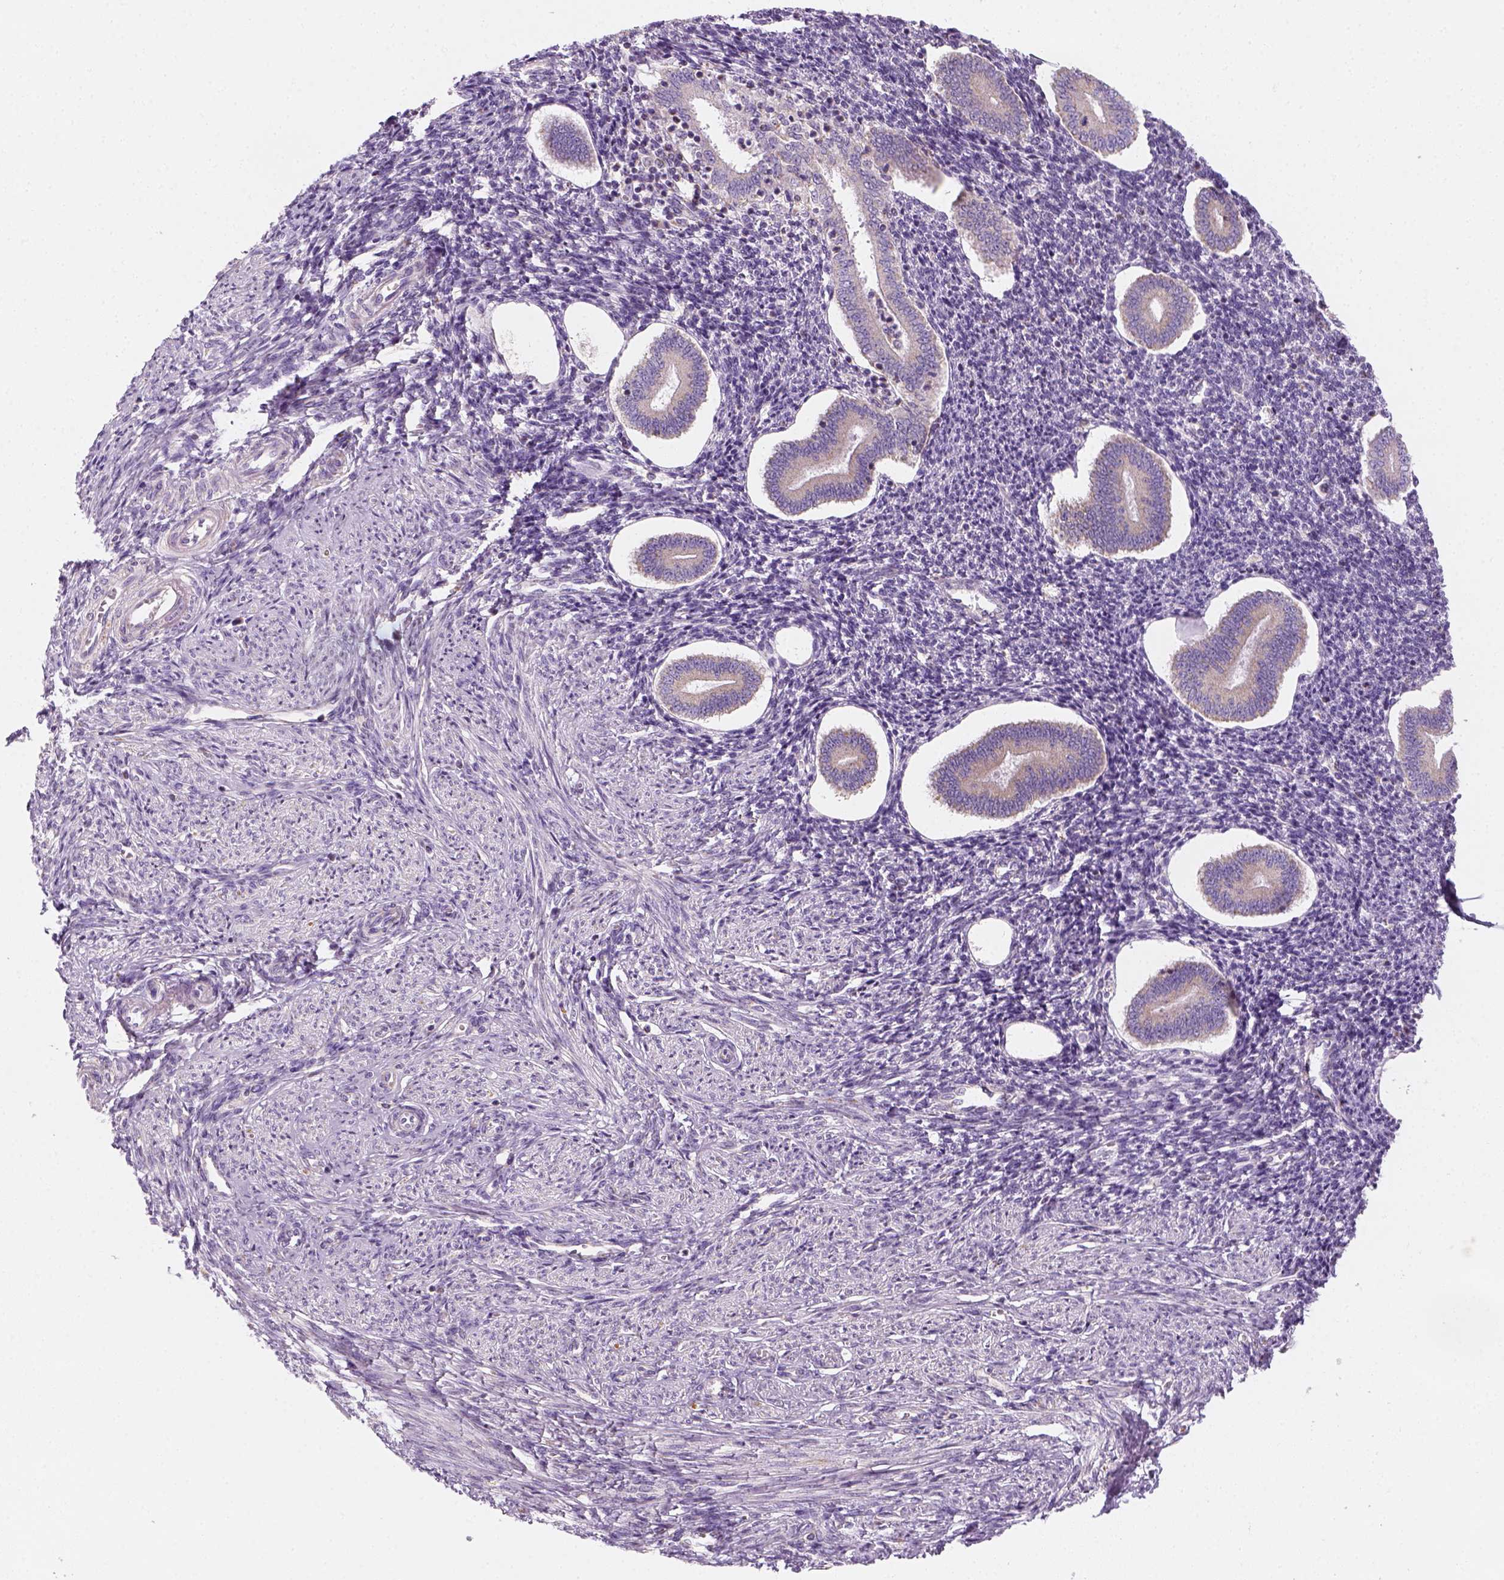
{"staining": {"intensity": "negative", "quantity": "none", "location": "none"}, "tissue": "endometrium", "cell_type": "Cells in endometrial stroma", "image_type": "normal", "snomed": [{"axis": "morphology", "description": "Normal tissue, NOS"}, {"axis": "topography", "description": "Endometrium"}], "caption": "Protein analysis of benign endometrium exhibits no significant expression in cells in endometrial stroma. Brightfield microscopy of immunohistochemistry (IHC) stained with DAB (3,3'-diaminobenzidine) (brown) and hematoxylin (blue), captured at high magnification.", "gene": "AWAT2", "patient": {"sex": "female", "age": 40}}